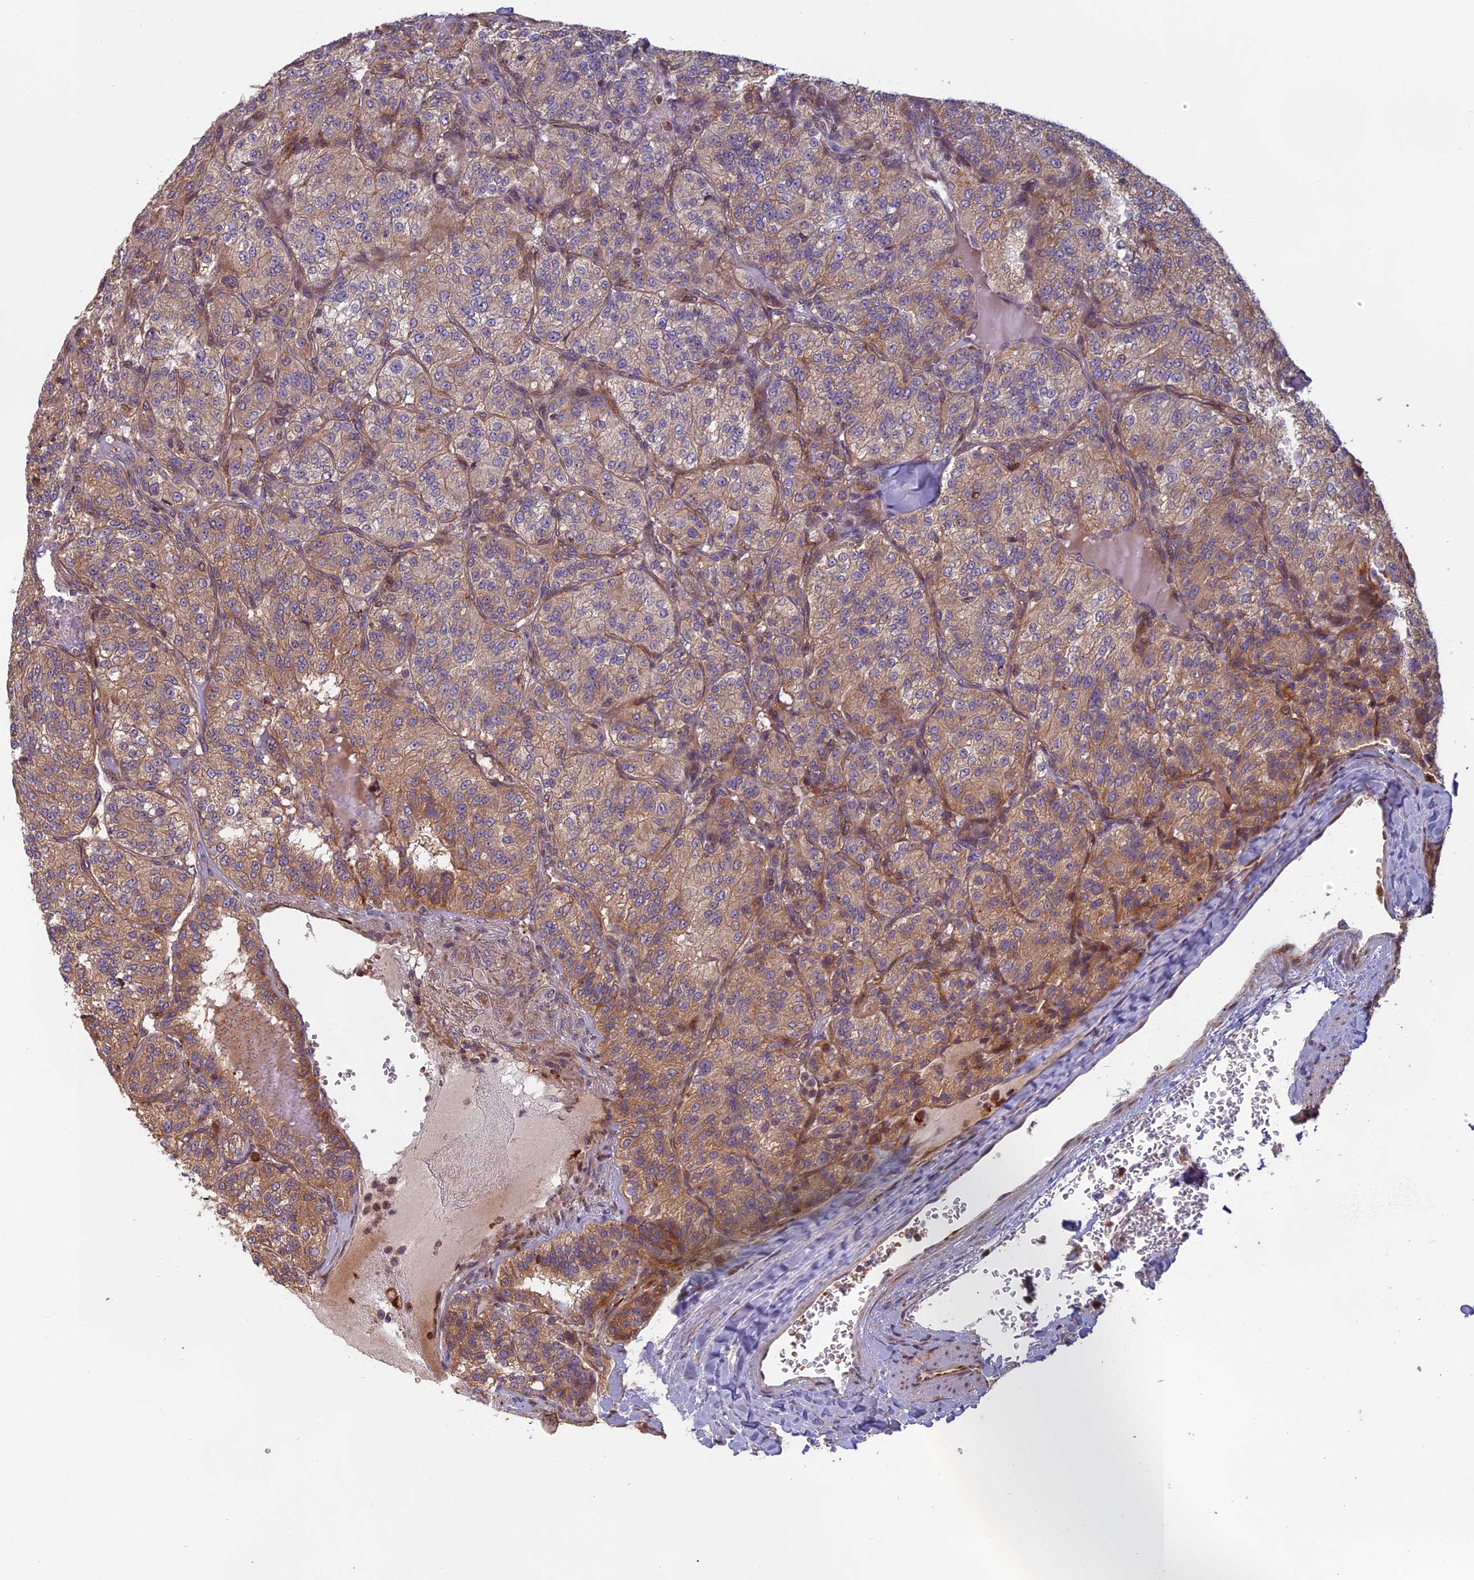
{"staining": {"intensity": "moderate", "quantity": "25%-75%", "location": "cytoplasmic/membranous"}, "tissue": "renal cancer", "cell_type": "Tumor cells", "image_type": "cancer", "snomed": [{"axis": "morphology", "description": "Adenocarcinoma, NOS"}, {"axis": "topography", "description": "Kidney"}], "caption": "Protein analysis of renal cancer tissue reveals moderate cytoplasmic/membranous positivity in about 25%-75% of tumor cells.", "gene": "EDAR", "patient": {"sex": "female", "age": 63}}